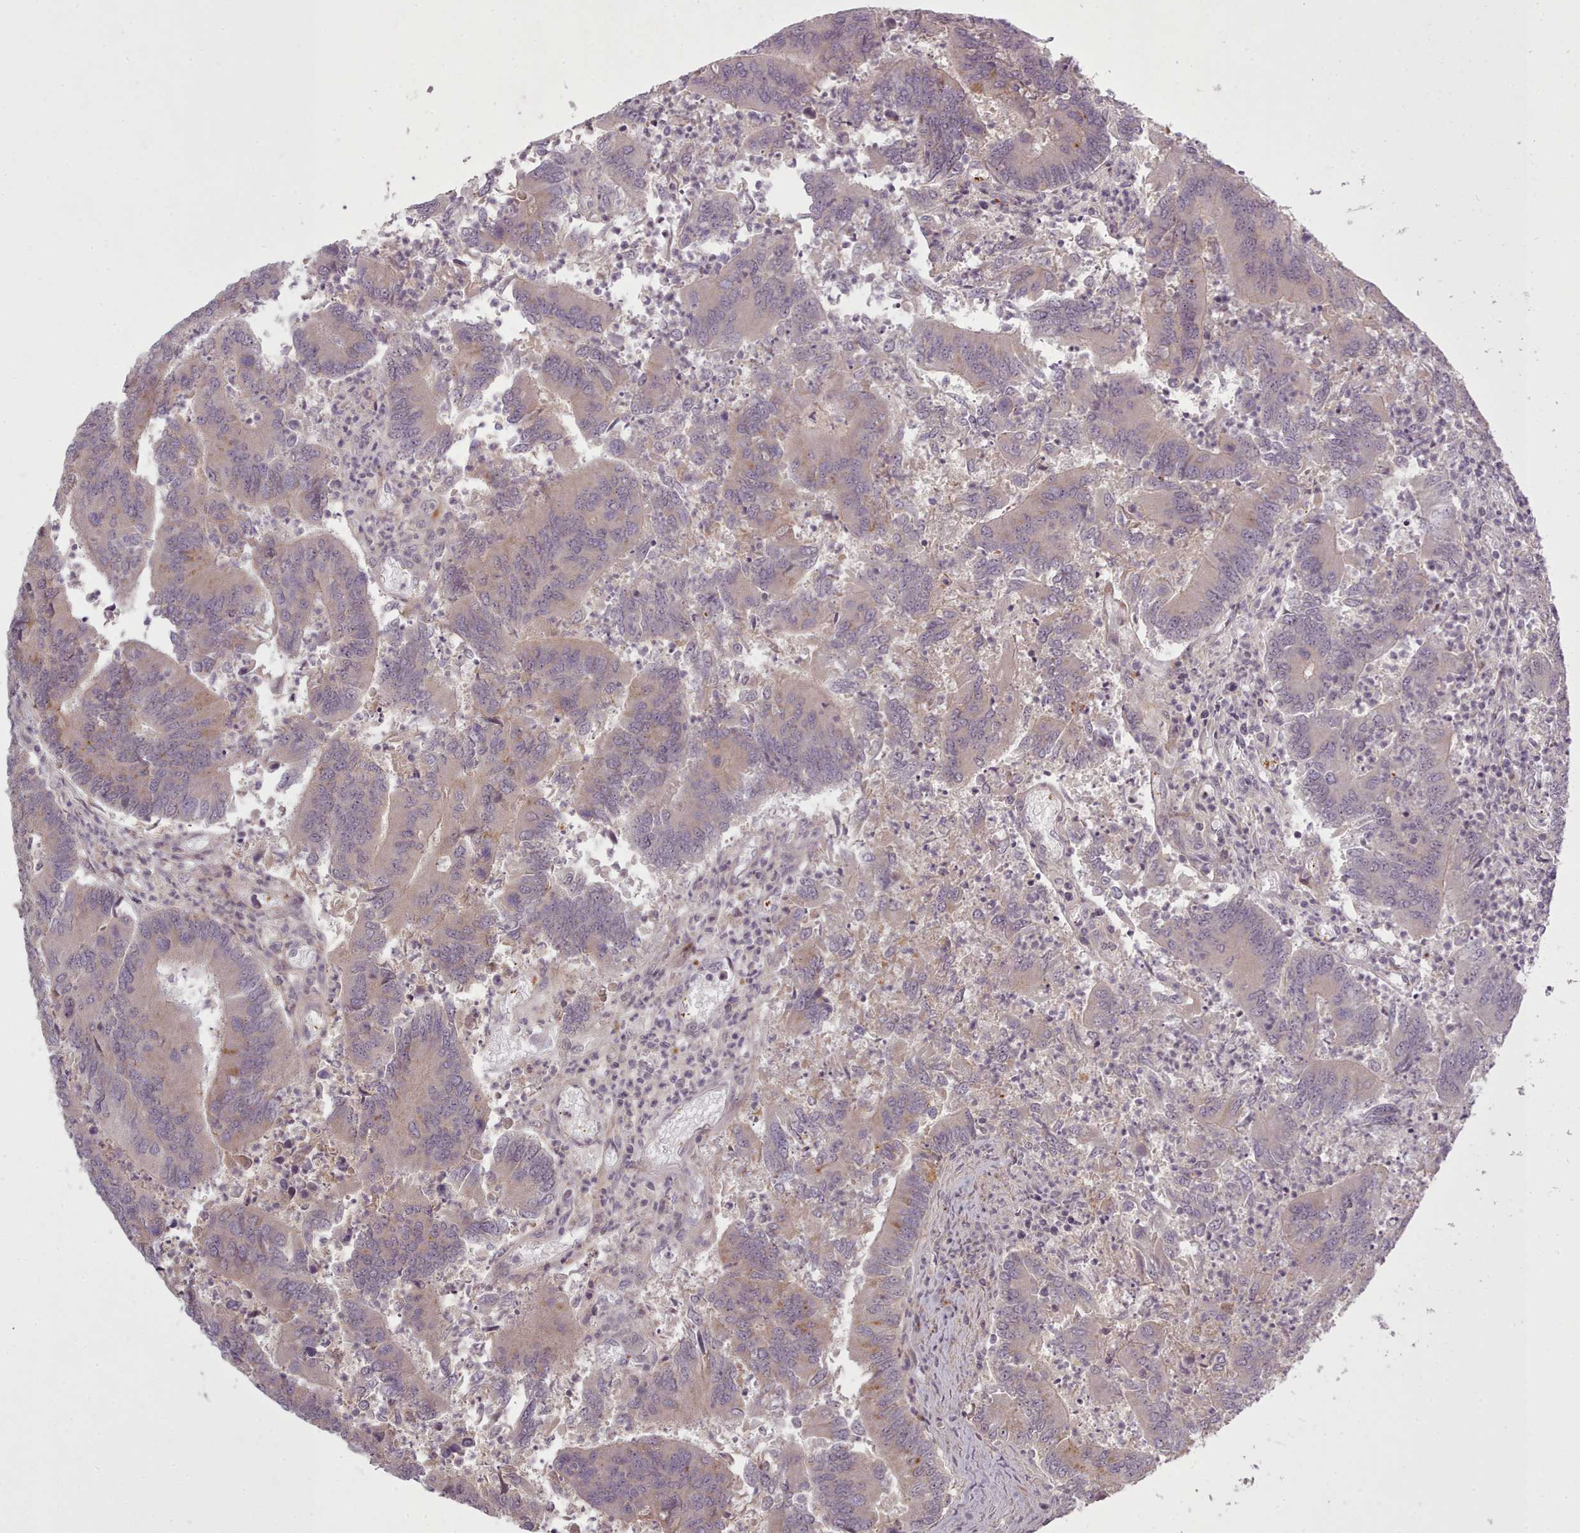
{"staining": {"intensity": "negative", "quantity": "none", "location": "none"}, "tissue": "colorectal cancer", "cell_type": "Tumor cells", "image_type": "cancer", "snomed": [{"axis": "morphology", "description": "Adenocarcinoma, NOS"}, {"axis": "topography", "description": "Colon"}], "caption": "Immunohistochemistry (IHC) photomicrograph of neoplastic tissue: human colorectal cancer (adenocarcinoma) stained with DAB exhibits no significant protein positivity in tumor cells.", "gene": "LEFTY2", "patient": {"sex": "female", "age": 67}}